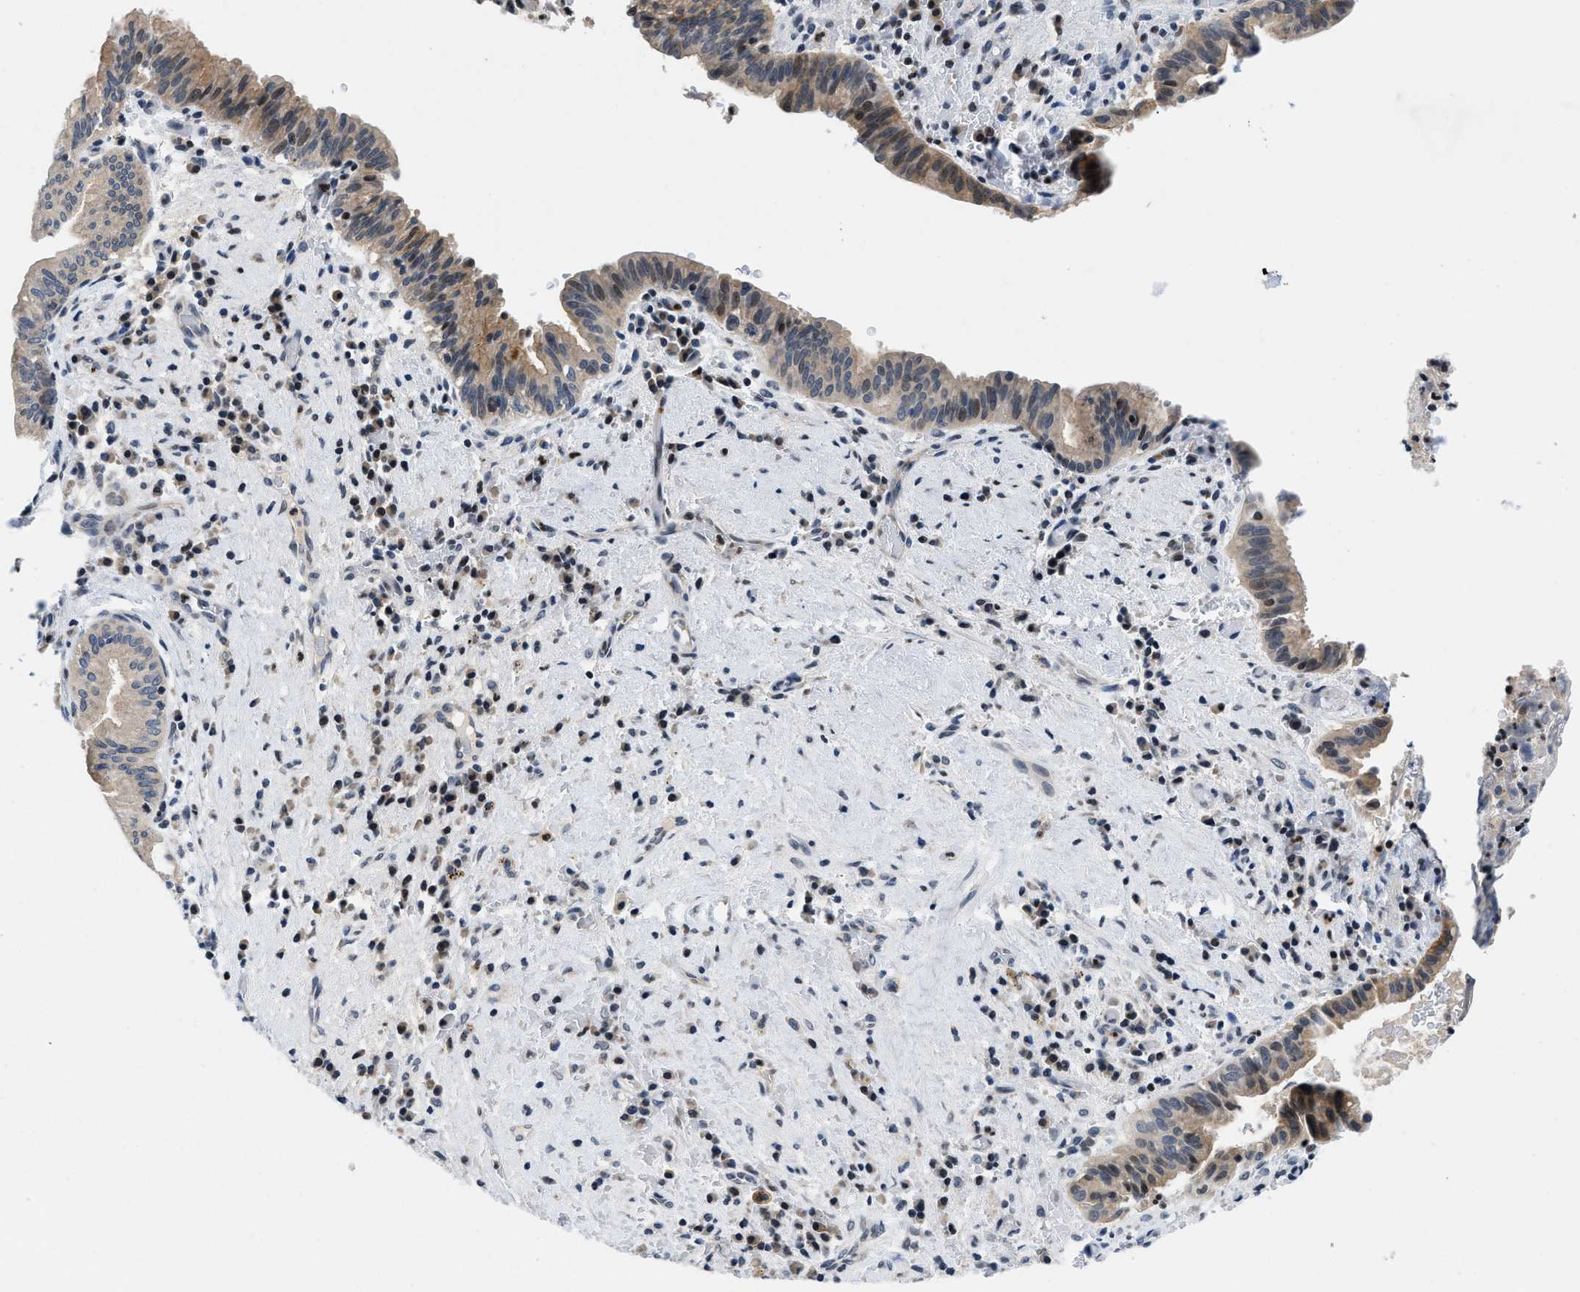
{"staining": {"intensity": "weak", "quantity": "25%-75%", "location": "cytoplasmic/membranous"}, "tissue": "liver cancer", "cell_type": "Tumor cells", "image_type": "cancer", "snomed": [{"axis": "morphology", "description": "Cholangiocarcinoma"}, {"axis": "topography", "description": "Liver"}], "caption": "Immunohistochemistry (IHC) of human liver cancer demonstrates low levels of weak cytoplasmic/membranous positivity in approximately 25%-75% of tumor cells.", "gene": "IKBKE", "patient": {"sex": "female", "age": 38}}